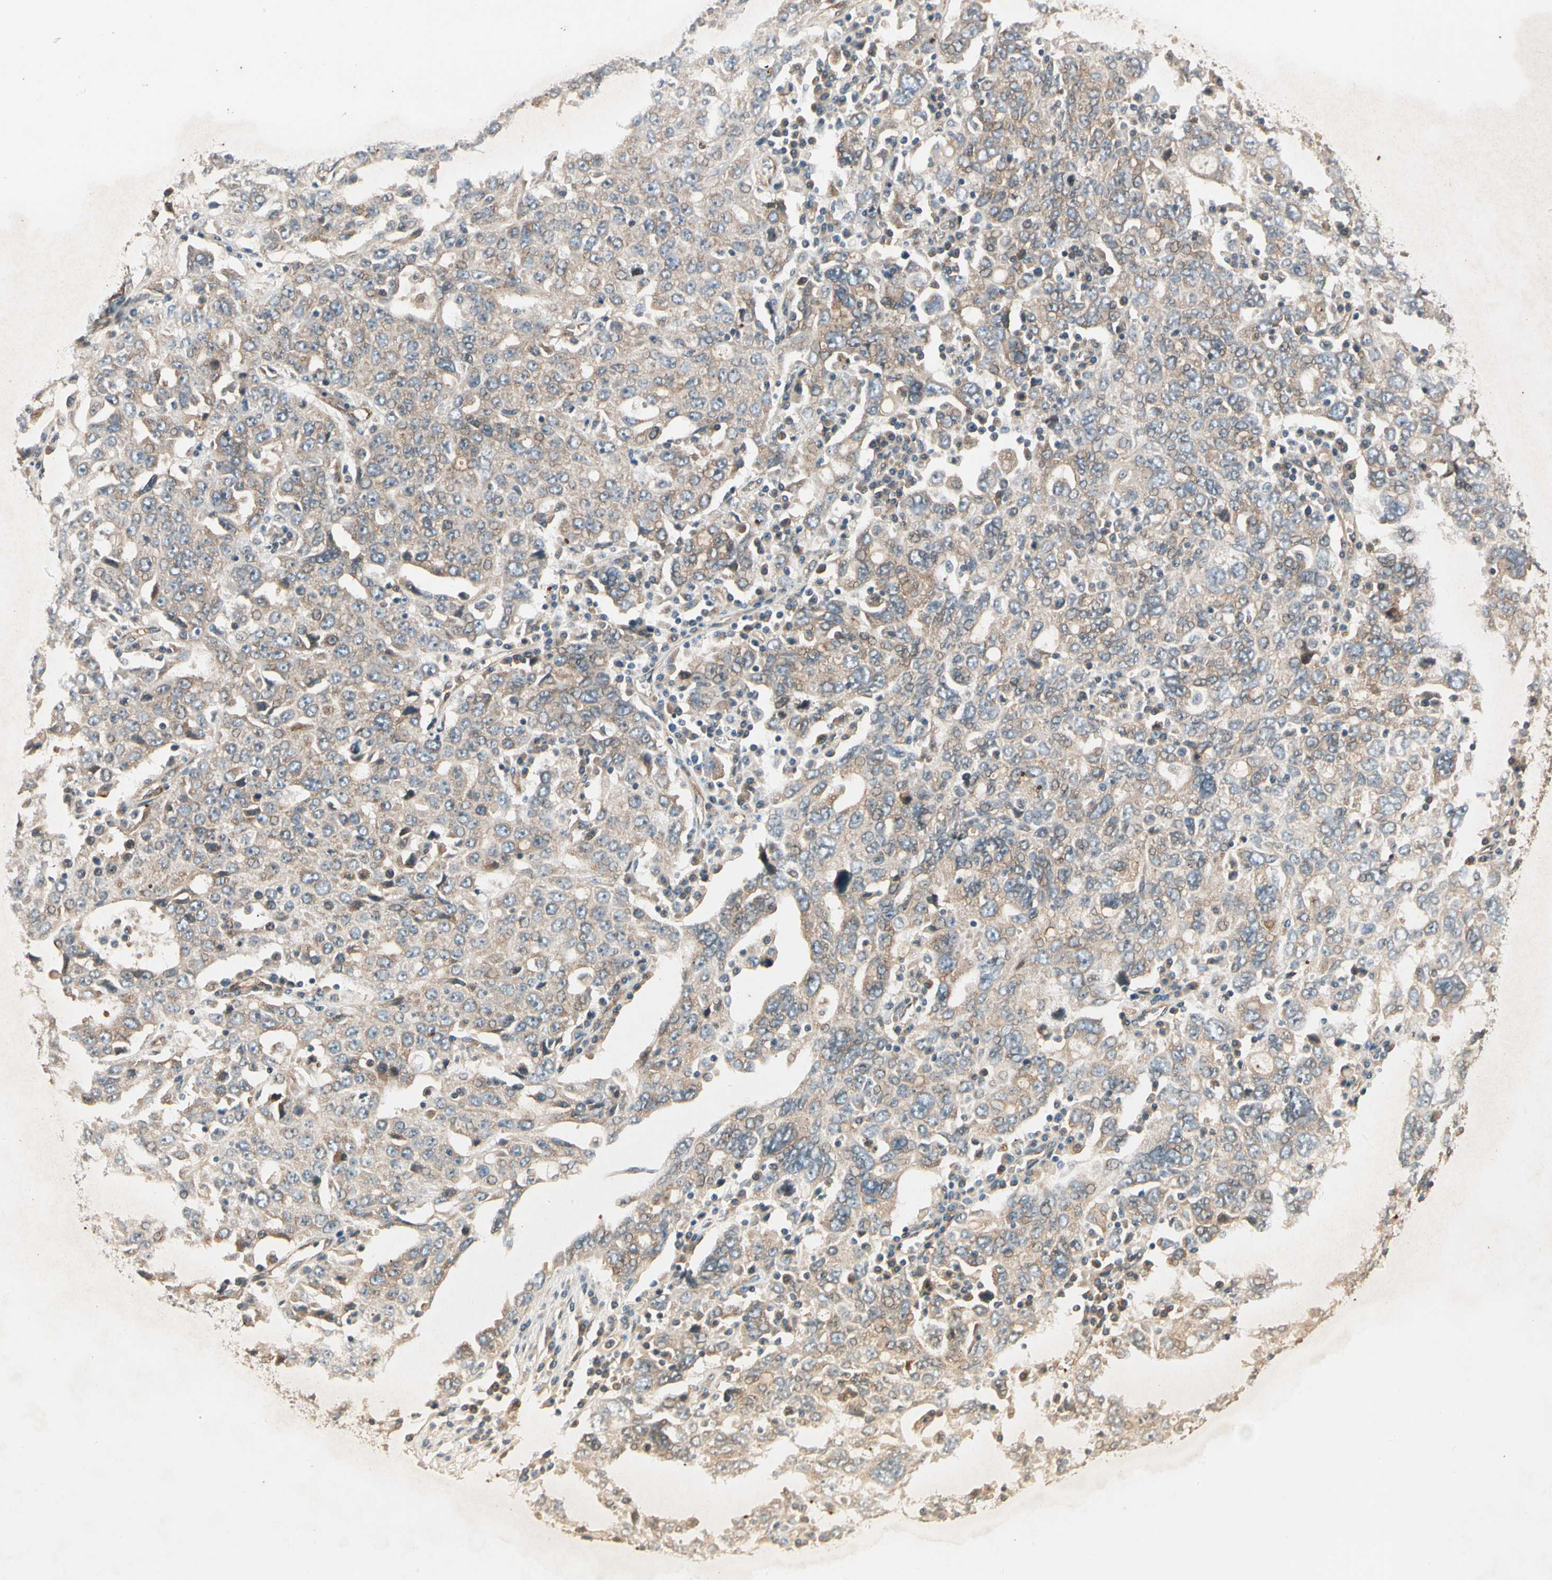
{"staining": {"intensity": "weak", "quantity": ">75%", "location": "cytoplasmic/membranous"}, "tissue": "ovarian cancer", "cell_type": "Tumor cells", "image_type": "cancer", "snomed": [{"axis": "morphology", "description": "Carcinoma, endometroid"}, {"axis": "topography", "description": "Ovary"}], "caption": "Protein staining by immunohistochemistry demonstrates weak cytoplasmic/membranous expression in approximately >75% of tumor cells in ovarian cancer (endometroid carcinoma).", "gene": "ROCK2", "patient": {"sex": "female", "age": 62}}